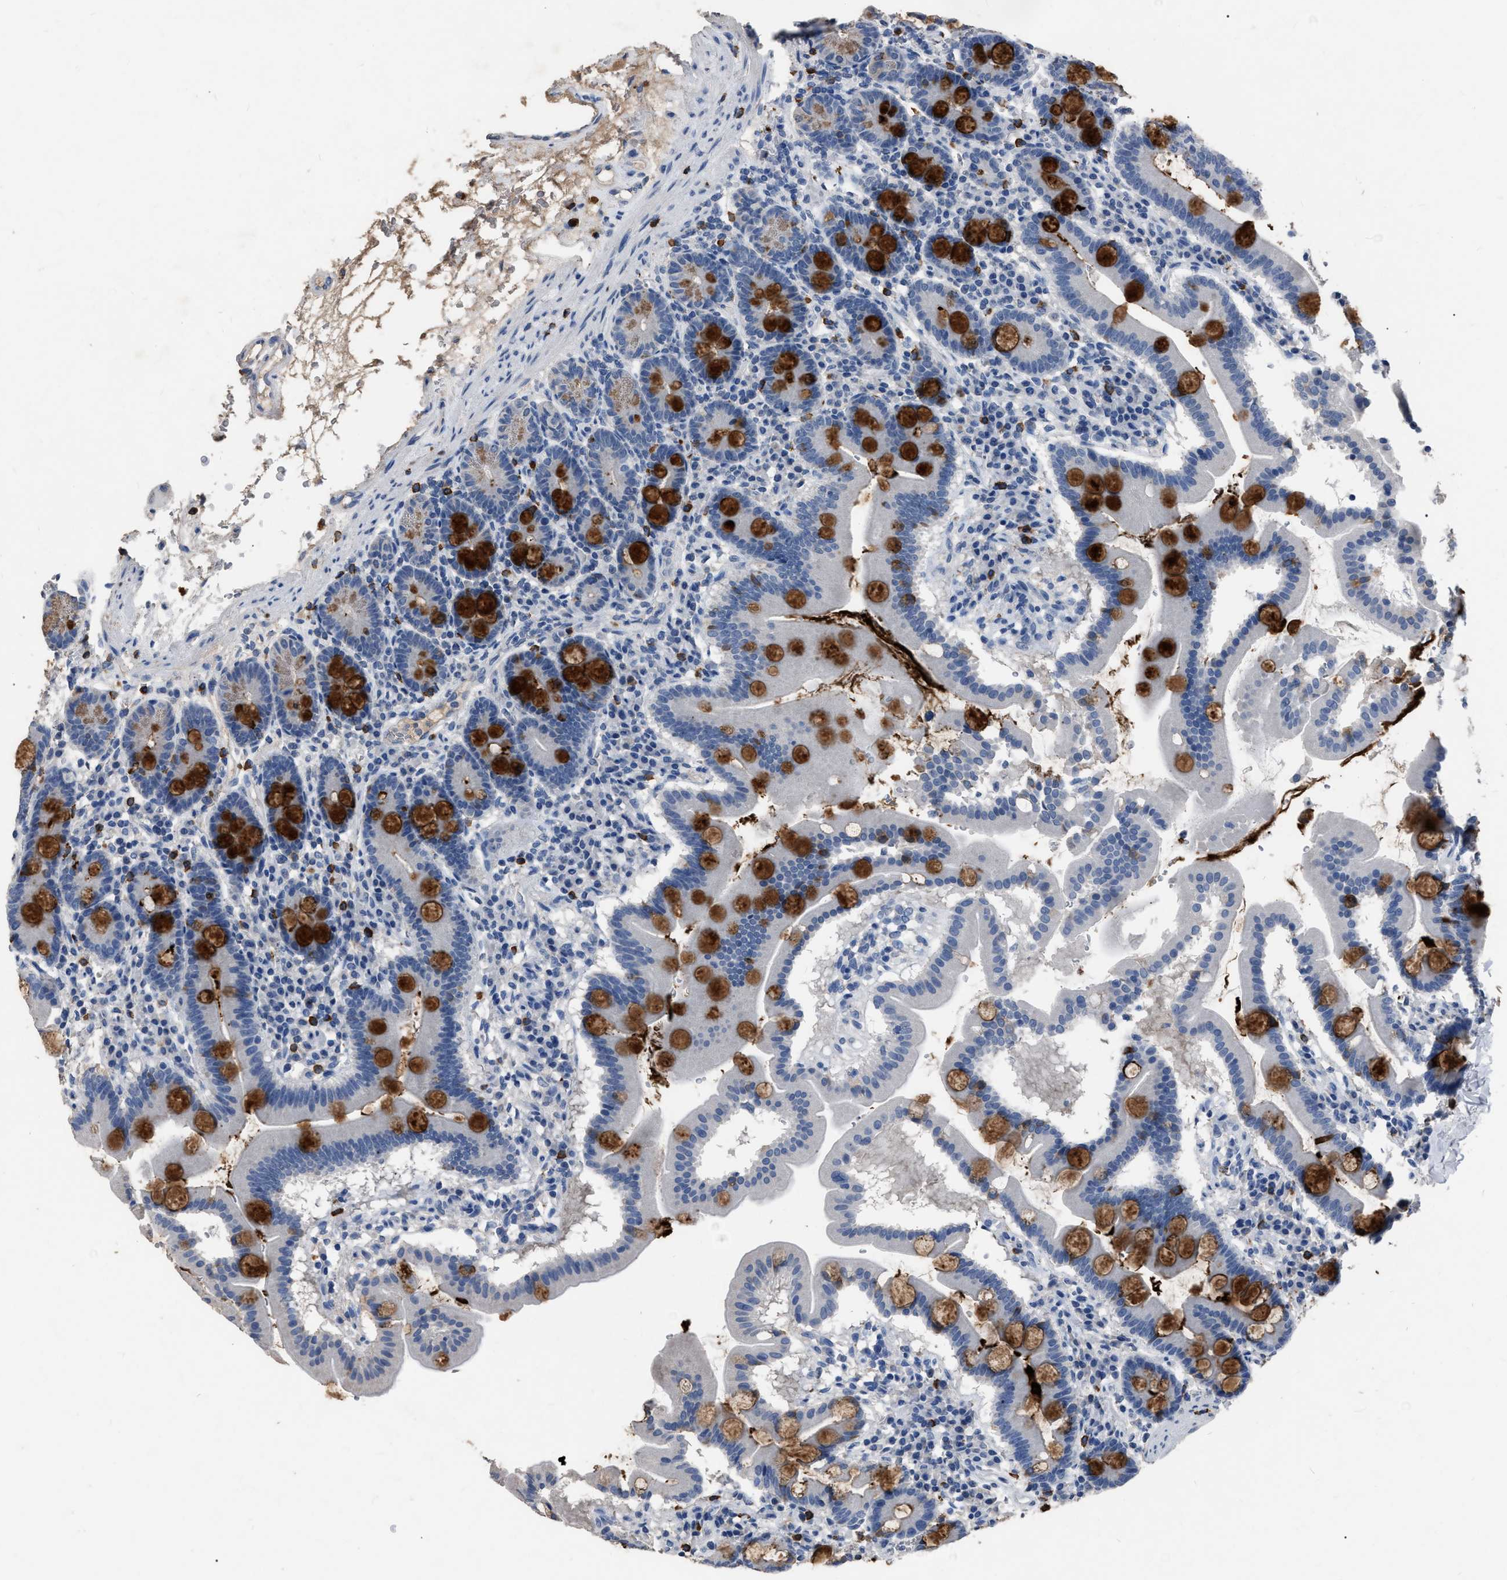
{"staining": {"intensity": "strong", "quantity": "<25%", "location": "cytoplasmic/membranous"}, "tissue": "duodenum", "cell_type": "Glandular cells", "image_type": "normal", "snomed": [{"axis": "morphology", "description": "Normal tissue, NOS"}, {"axis": "topography", "description": "Duodenum"}], "caption": "High-power microscopy captured an IHC histopathology image of unremarkable duodenum, revealing strong cytoplasmic/membranous expression in approximately <25% of glandular cells.", "gene": "HABP2", "patient": {"sex": "male", "age": 50}}